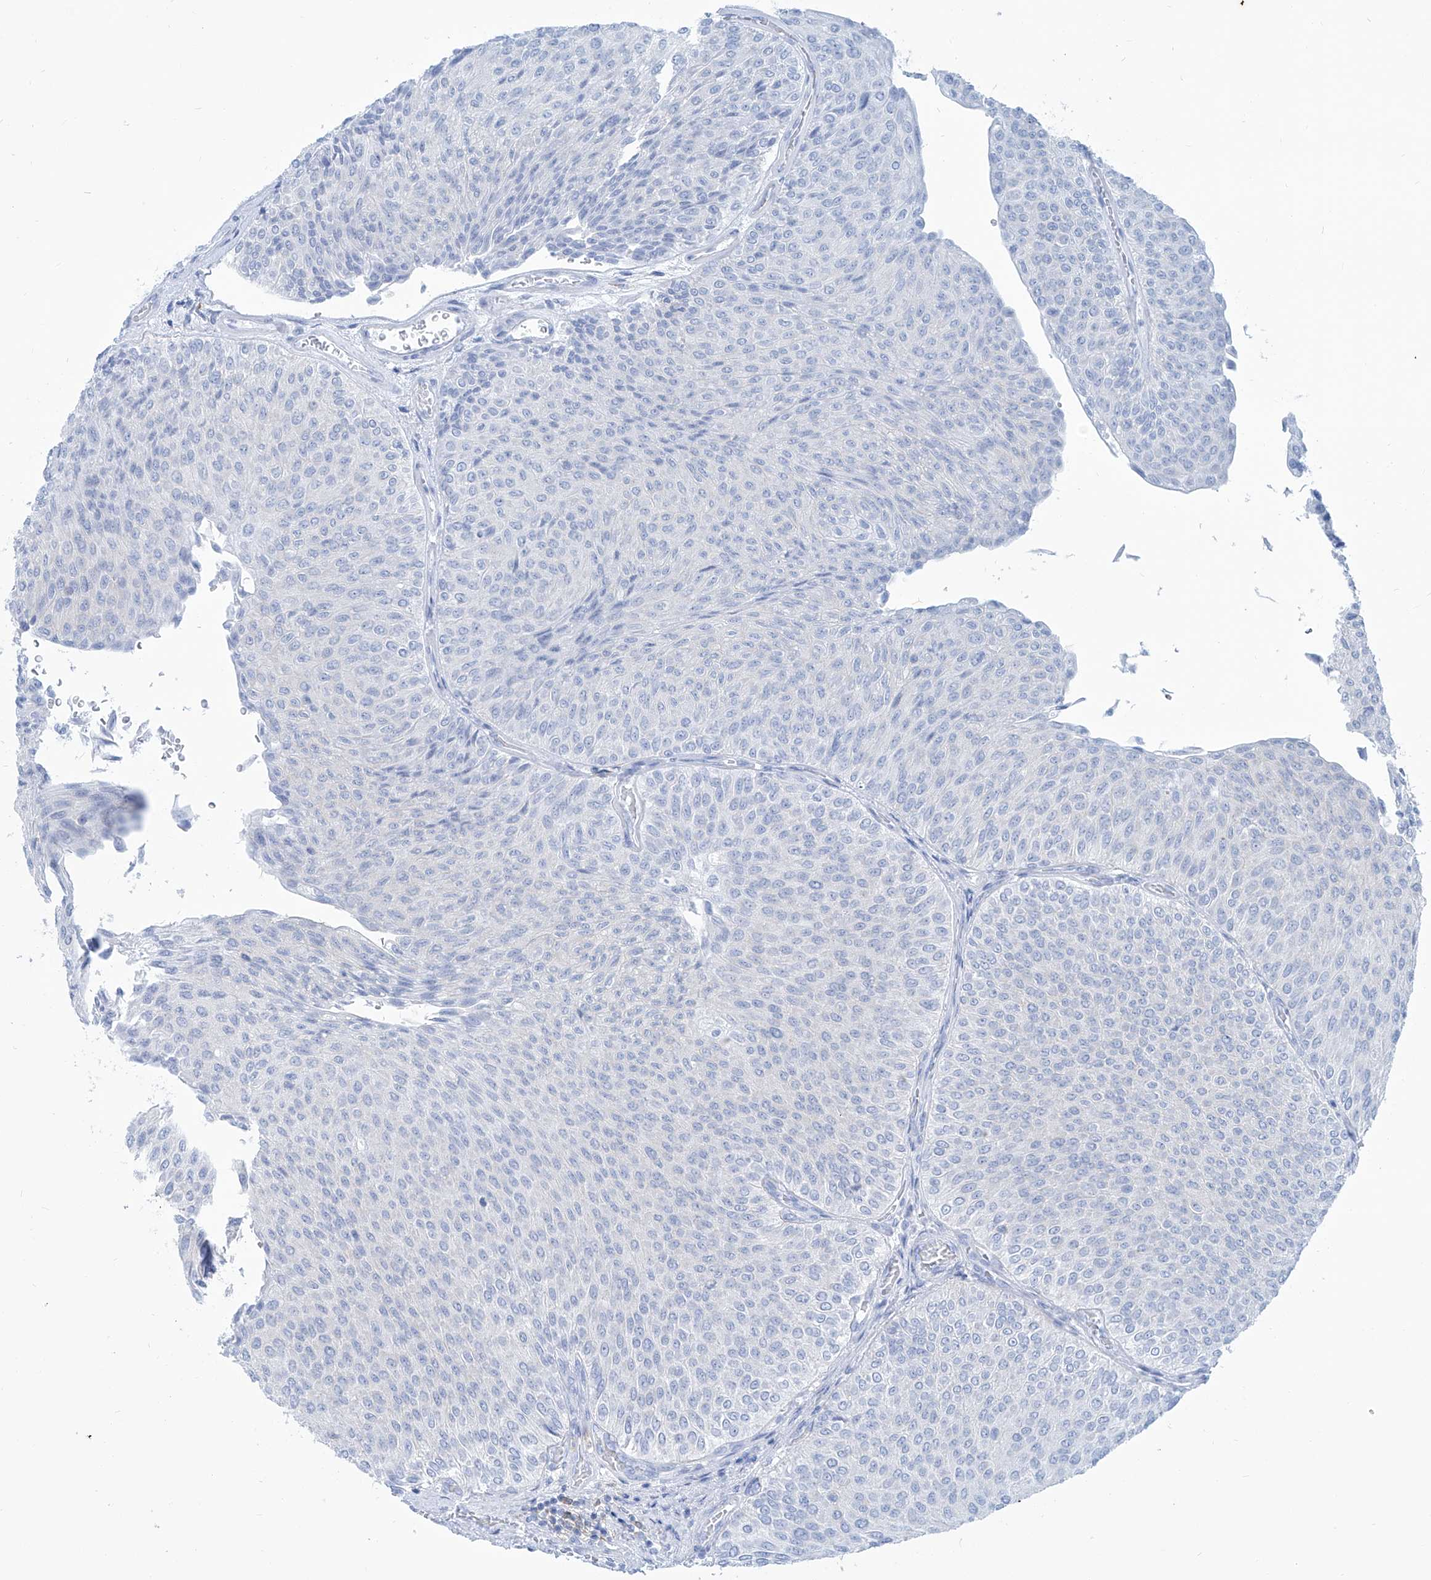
{"staining": {"intensity": "negative", "quantity": "none", "location": "none"}, "tissue": "urothelial cancer", "cell_type": "Tumor cells", "image_type": "cancer", "snomed": [{"axis": "morphology", "description": "Urothelial carcinoma, Low grade"}, {"axis": "topography", "description": "Urinary bladder"}], "caption": "Immunohistochemistry (IHC) of urothelial cancer reveals no positivity in tumor cells.", "gene": "ZBTB48", "patient": {"sex": "male", "age": 78}}